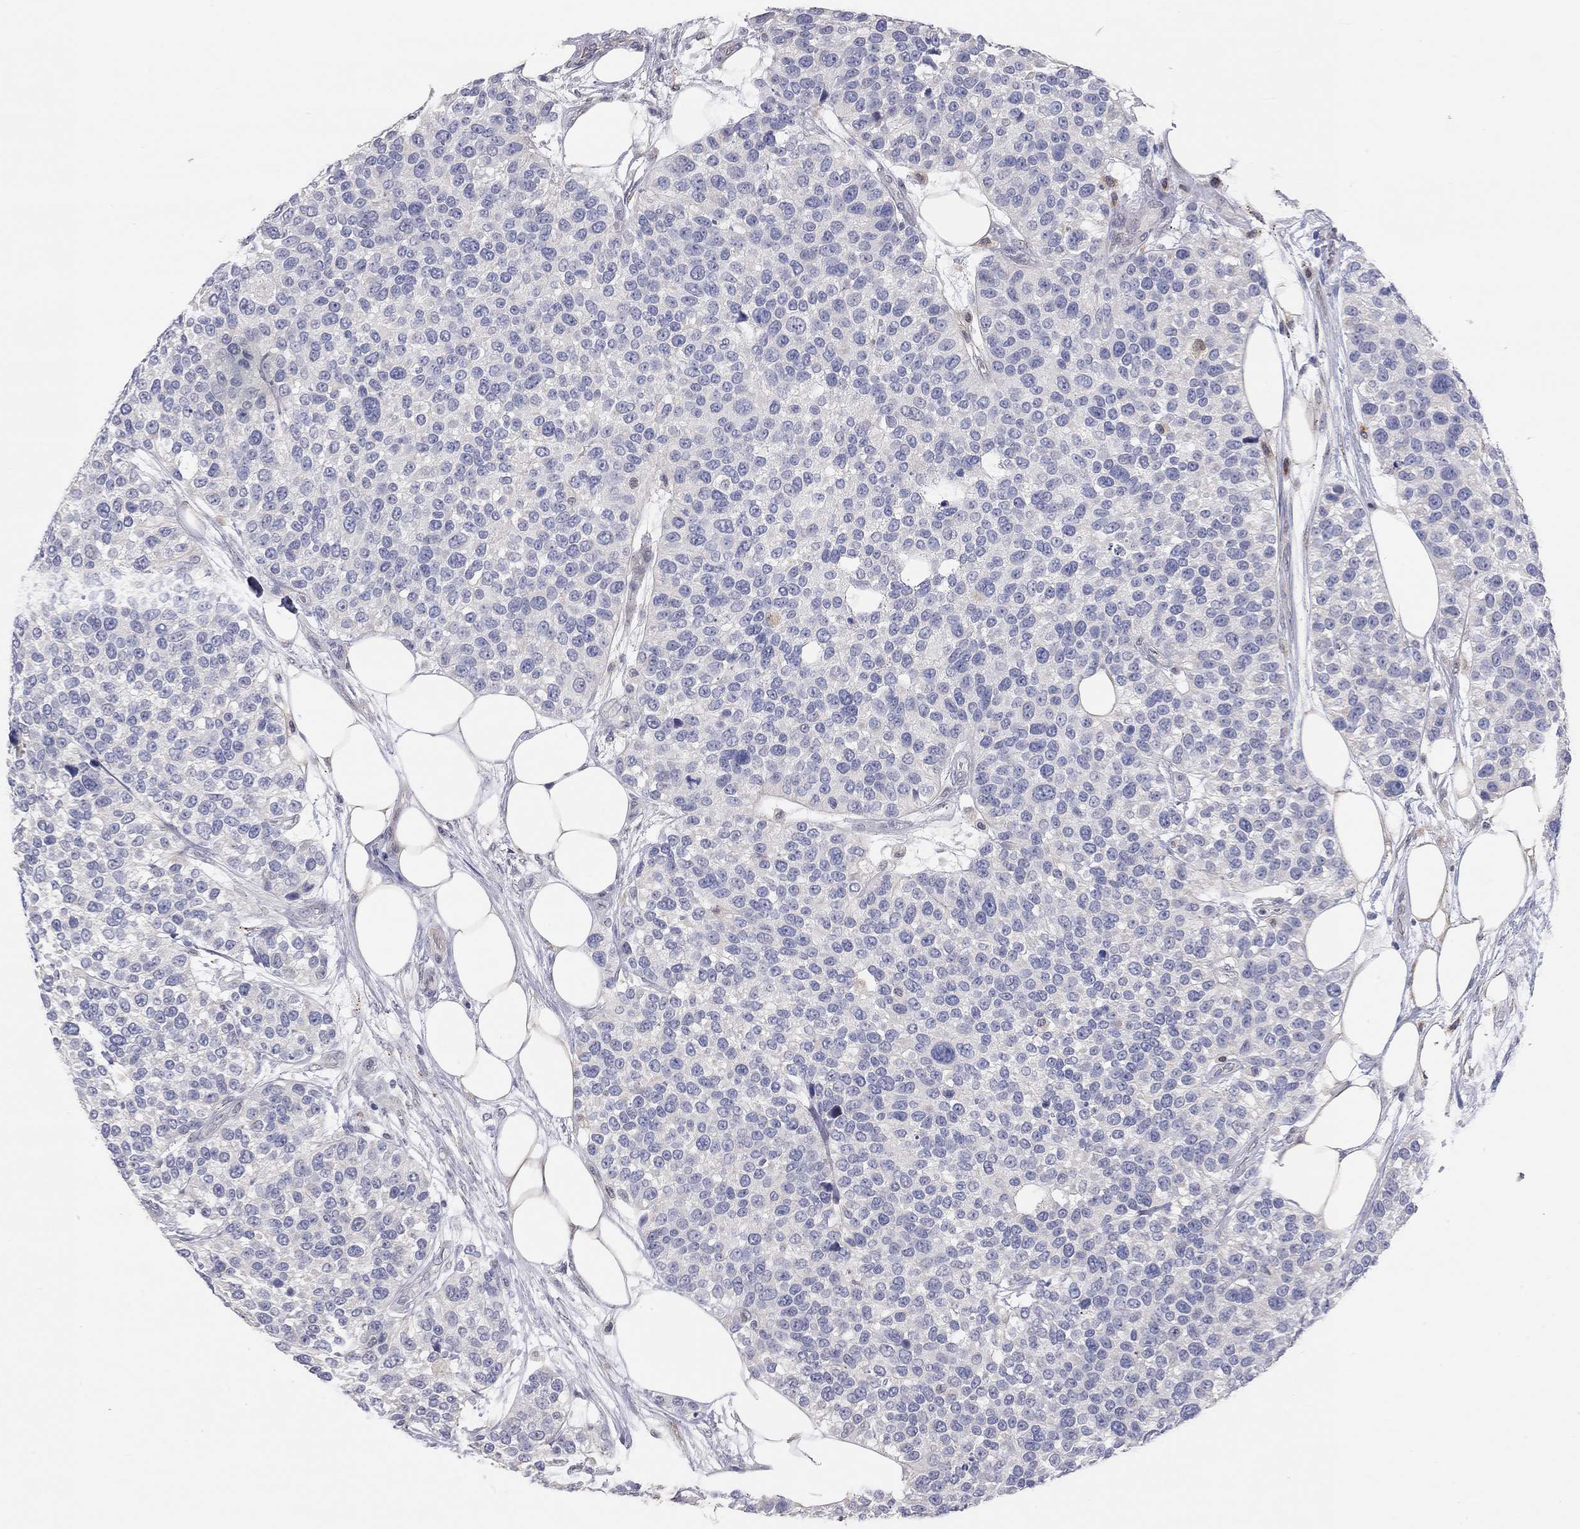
{"staining": {"intensity": "negative", "quantity": "none", "location": "none"}, "tissue": "urothelial cancer", "cell_type": "Tumor cells", "image_type": "cancer", "snomed": [{"axis": "morphology", "description": "Urothelial carcinoma, High grade"}, {"axis": "topography", "description": "Urinary bladder"}], "caption": "Tumor cells show no significant positivity in urothelial carcinoma (high-grade).", "gene": "PAPSS2", "patient": {"sex": "male", "age": 77}}